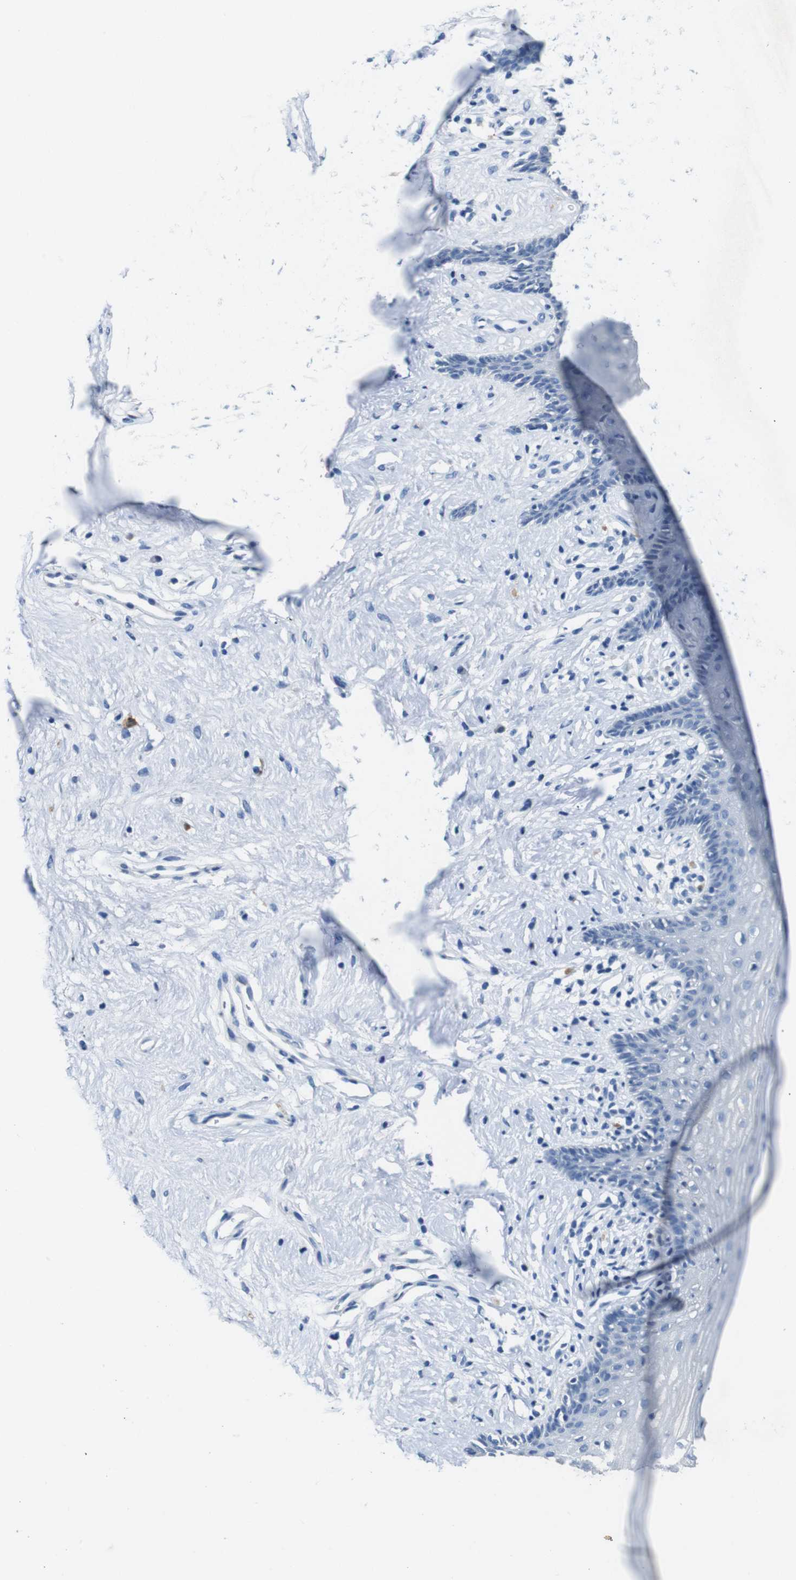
{"staining": {"intensity": "negative", "quantity": "none", "location": "none"}, "tissue": "vagina", "cell_type": "Squamous epithelial cells", "image_type": "normal", "snomed": [{"axis": "morphology", "description": "Normal tissue, NOS"}, {"axis": "topography", "description": "Vagina"}], "caption": "A histopathology image of vagina stained for a protein reveals no brown staining in squamous epithelial cells.", "gene": "SLC2A8", "patient": {"sex": "female", "age": 44}}